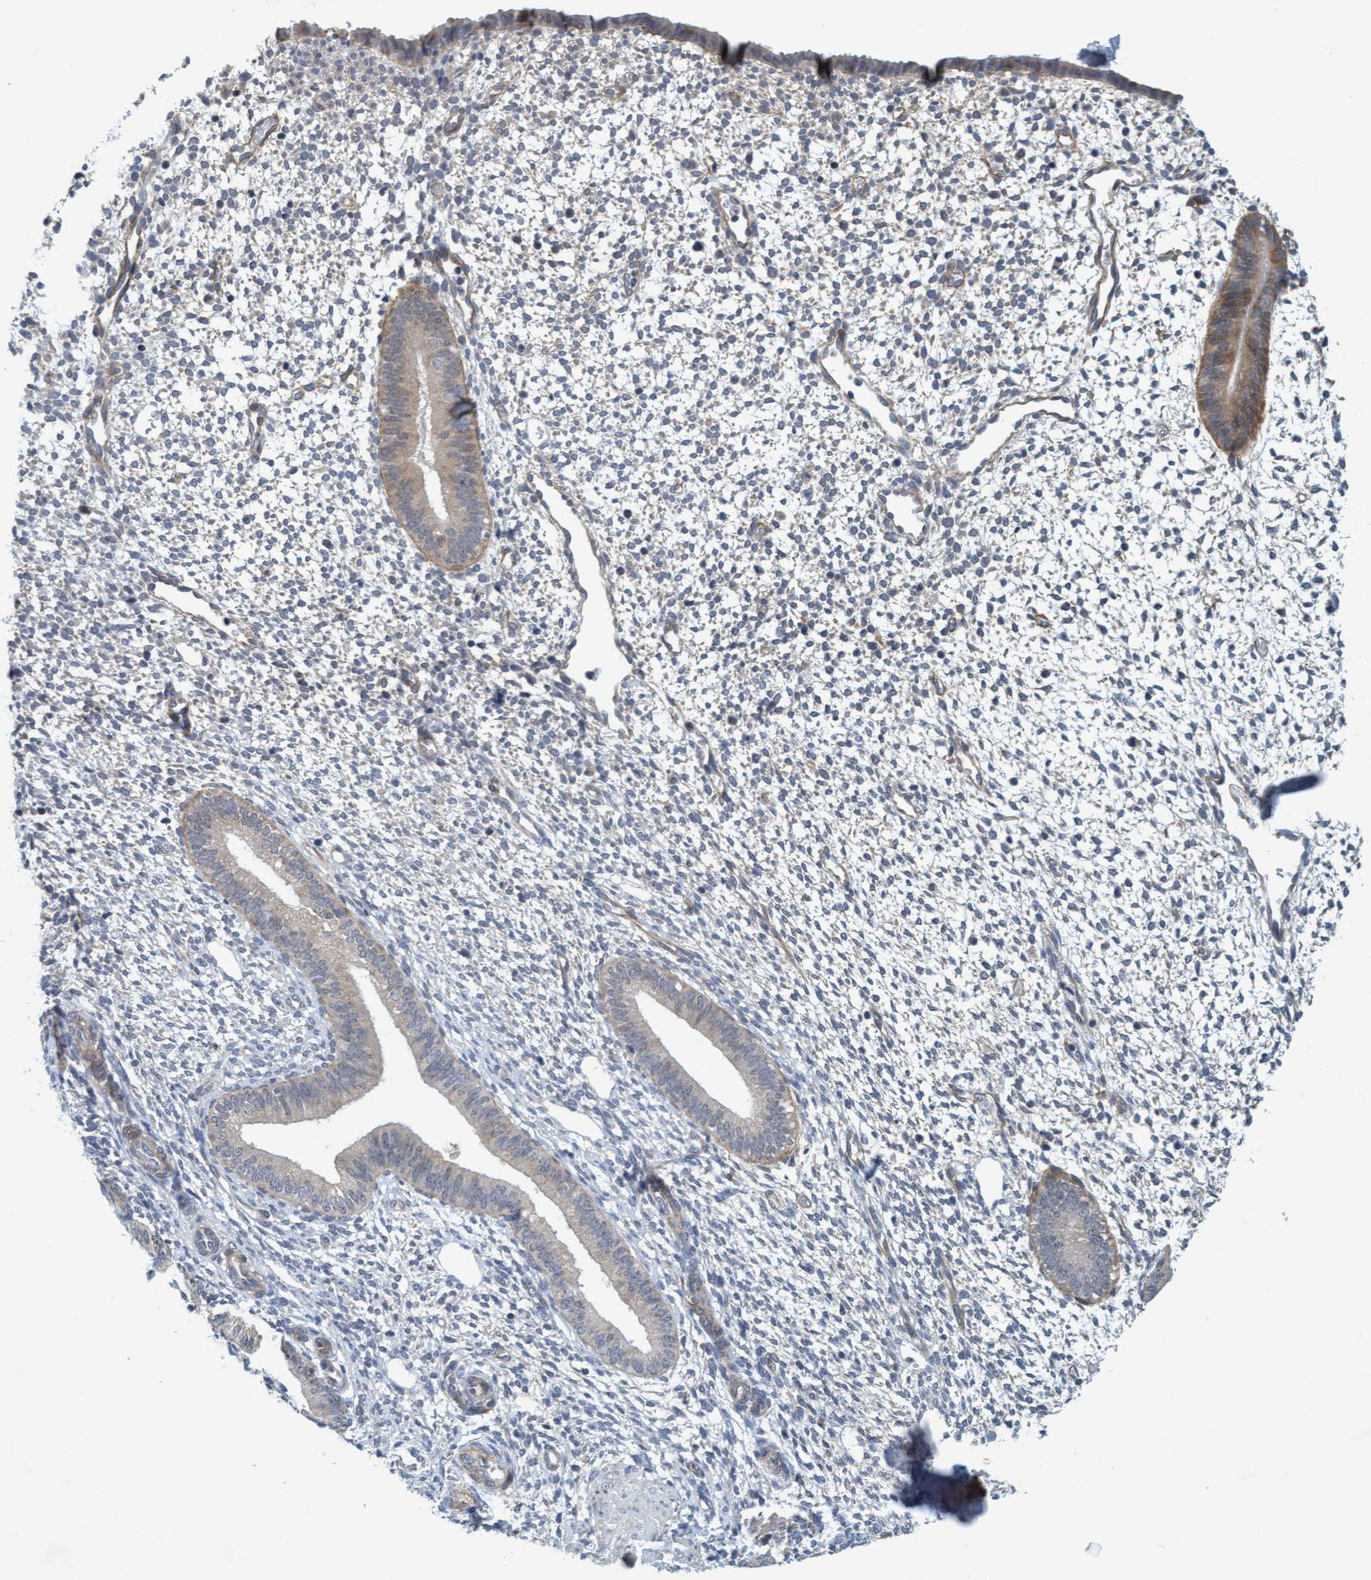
{"staining": {"intensity": "negative", "quantity": "none", "location": "none"}, "tissue": "endometrium", "cell_type": "Cells in endometrial stroma", "image_type": "normal", "snomed": [{"axis": "morphology", "description": "Normal tissue, NOS"}, {"axis": "topography", "description": "Endometrium"}], "caption": "Histopathology image shows no protein positivity in cells in endometrial stroma of benign endometrium. (DAB IHC visualized using brightfield microscopy, high magnification).", "gene": "TSTD2", "patient": {"sex": "female", "age": 46}}